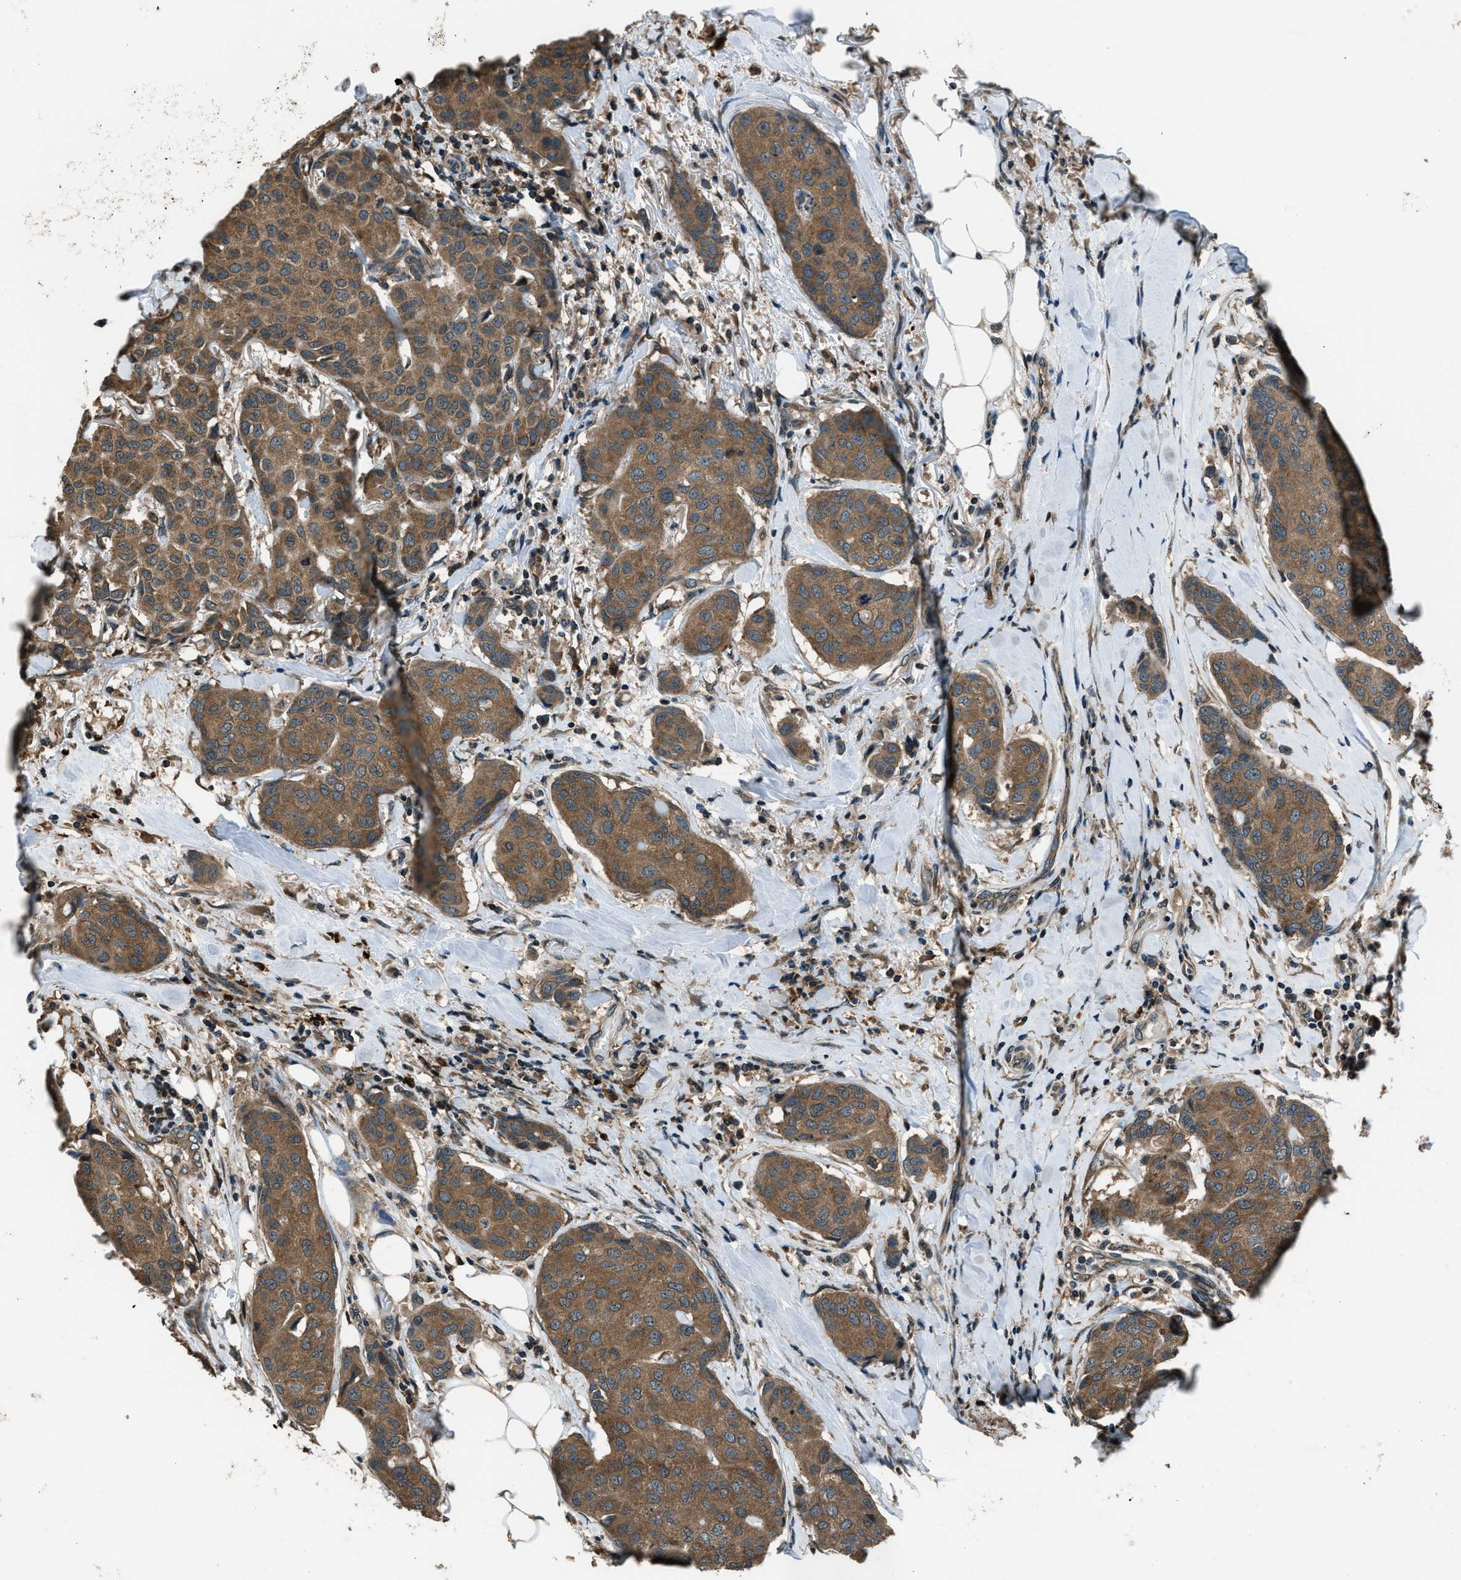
{"staining": {"intensity": "moderate", "quantity": ">75%", "location": "cytoplasmic/membranous"}, "tissue": "breast cancer", "cell_type": "Tumor cells", "image_type": "cancer", "snomed": [{"axis": "morphology", "description": "Duct carcinoma"}, {"axis": "topography", "description": "Breast"}], "caption": "Protein expression by IHC shows moderate cytoplasmic/membranous positivity in approximately >75% of tumor cells in breast cancer (invasive ductal carcinoma).", "gene": "TRIM4", "patient": {"sex": "female", "age": 80}}